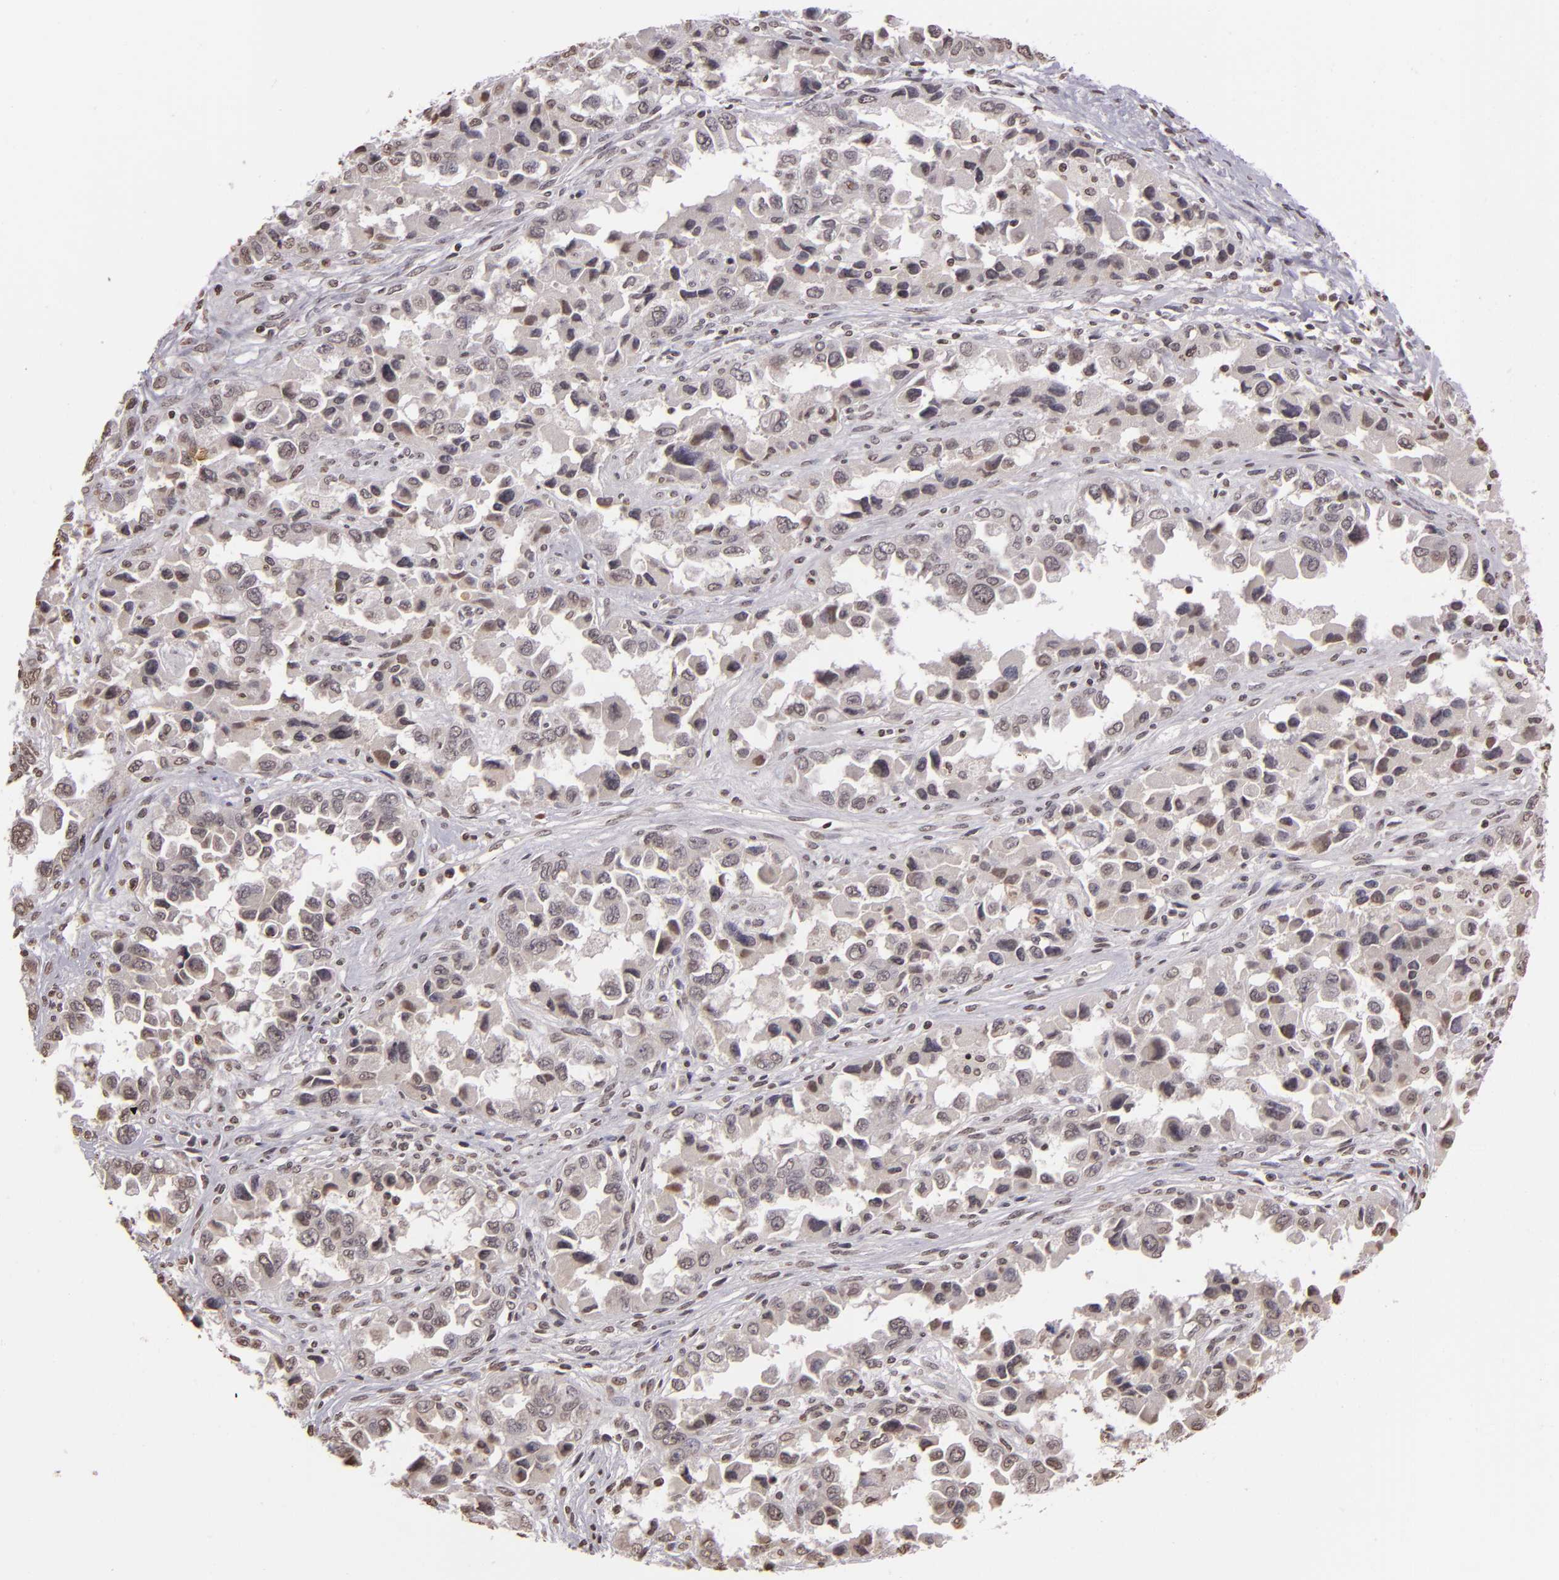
{"staining": {"intensity": "negative", "quantity": "none", "location": "none"}, "tissue": "ovarian cancer", "cell_type": "Tumor cells", "image_type": "cancer", "snomed": [{"axis": "morphology", "description": "Cystadenocarcinoma, serous, NOS"}, {"axis": "topography", "description": "Ovary"}], "caption": "There is no significant expression in tumor cells of ovarian serous cystadenocarcinoma. (Stains: DAB (3,3'-diaminobenzidine) IHC with hematoxylin counter stain, Microscopy: brightfield microscopy at high magnification).", "gene": "THRB", "patient": {"sex": "female", "age": 84}}